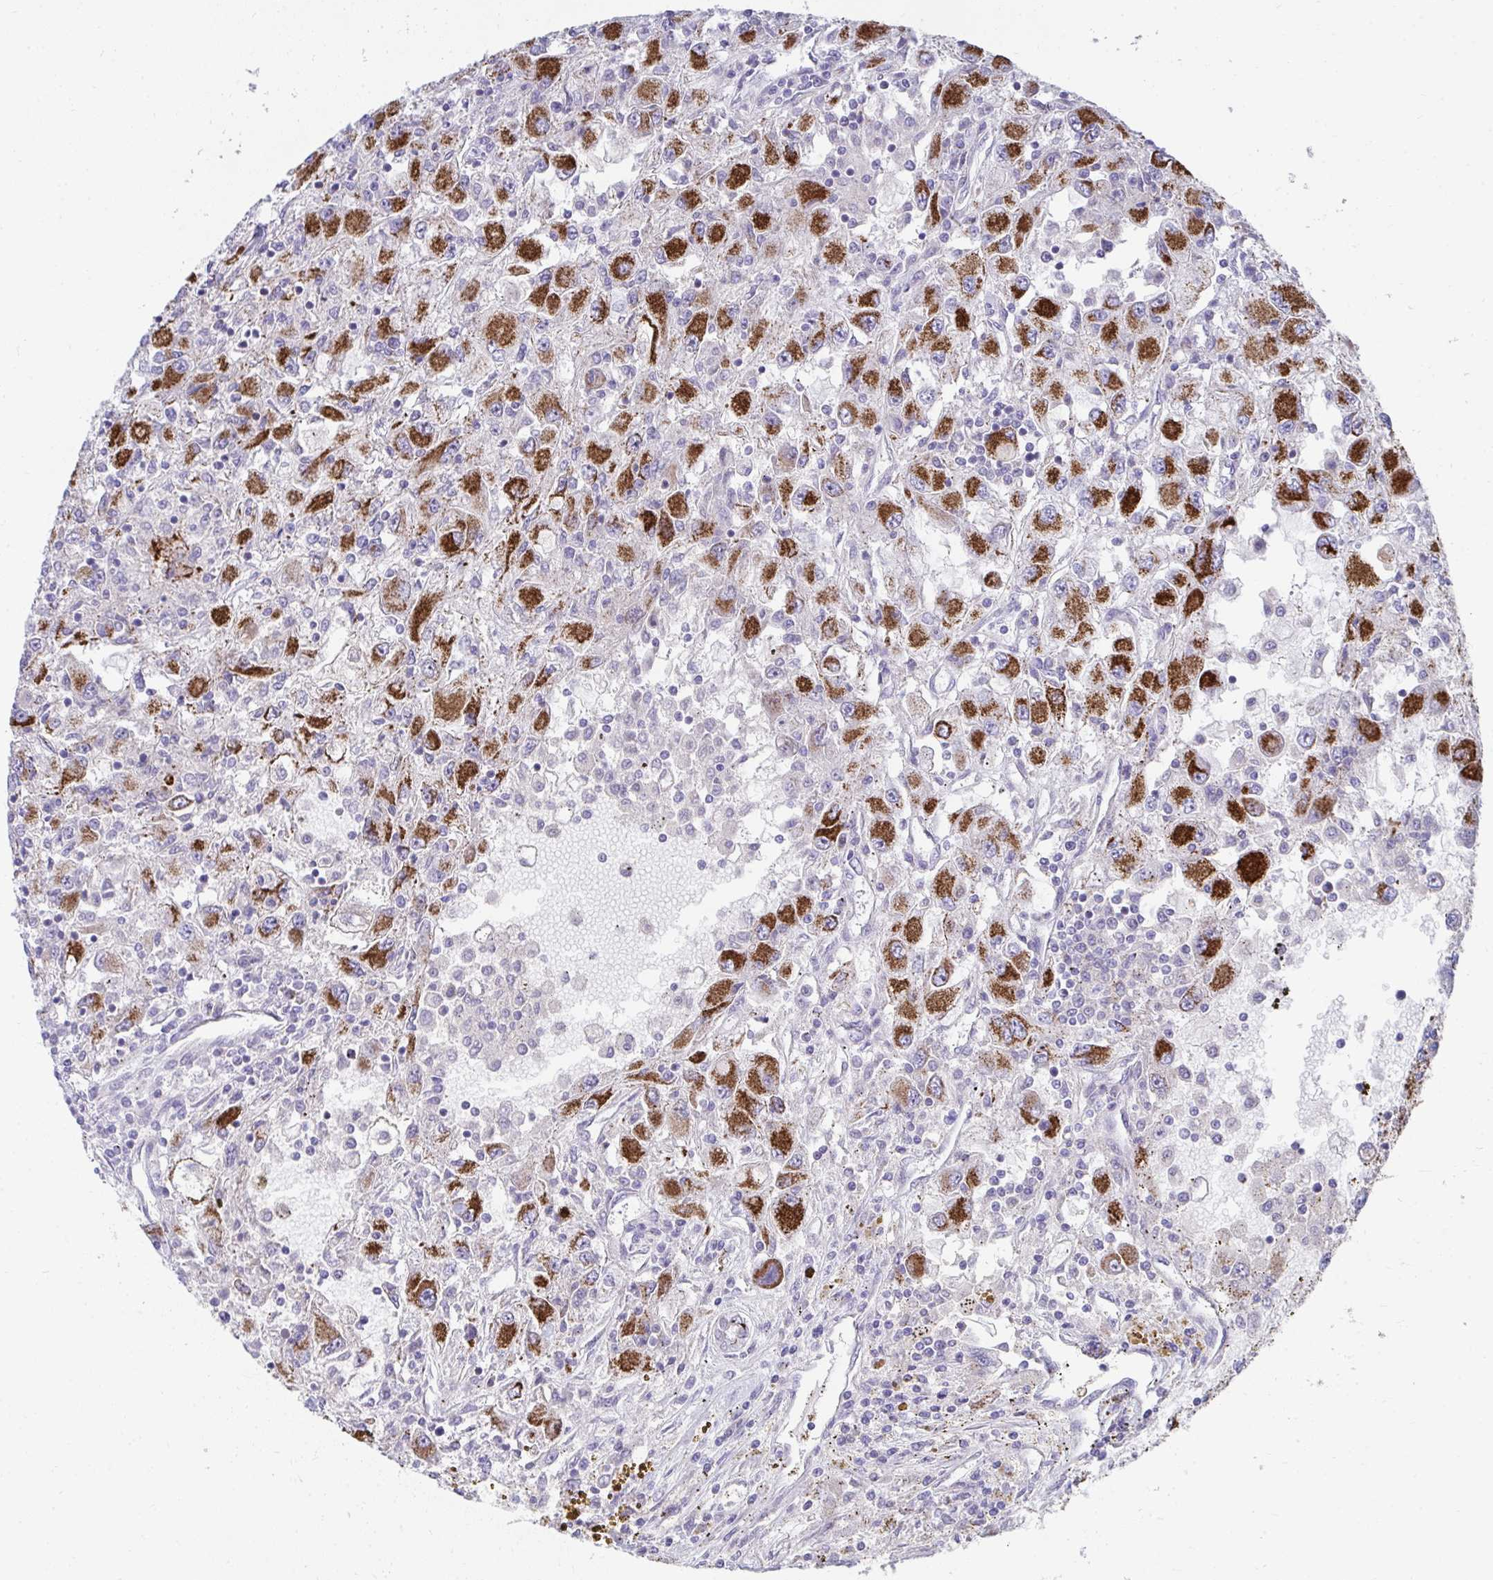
{"staining": {"intensity": "strong", "quantity": ">75%", "location": "cytoplasmic/membranous"}, "tissue": "renal cancer", "cell_type": "Tumor cells", "image_type": "cancer", "snomed": [{"axis": "morphology", "description": "Adenocarcinoma, NOS"}, {"axis": "topography", "description": "Kidney"}], "caption": "This photomicrograph reveals adenocarcinoma (renal) stained with immunohistochemistry to label a protein in brown. The cytoplasmic/membranous of tumor cells show strong positivity for the protein. Nuclei are counter-stained blue.", "gene": "PRRG3", "patient": {"sex": "female", "age": 67}}